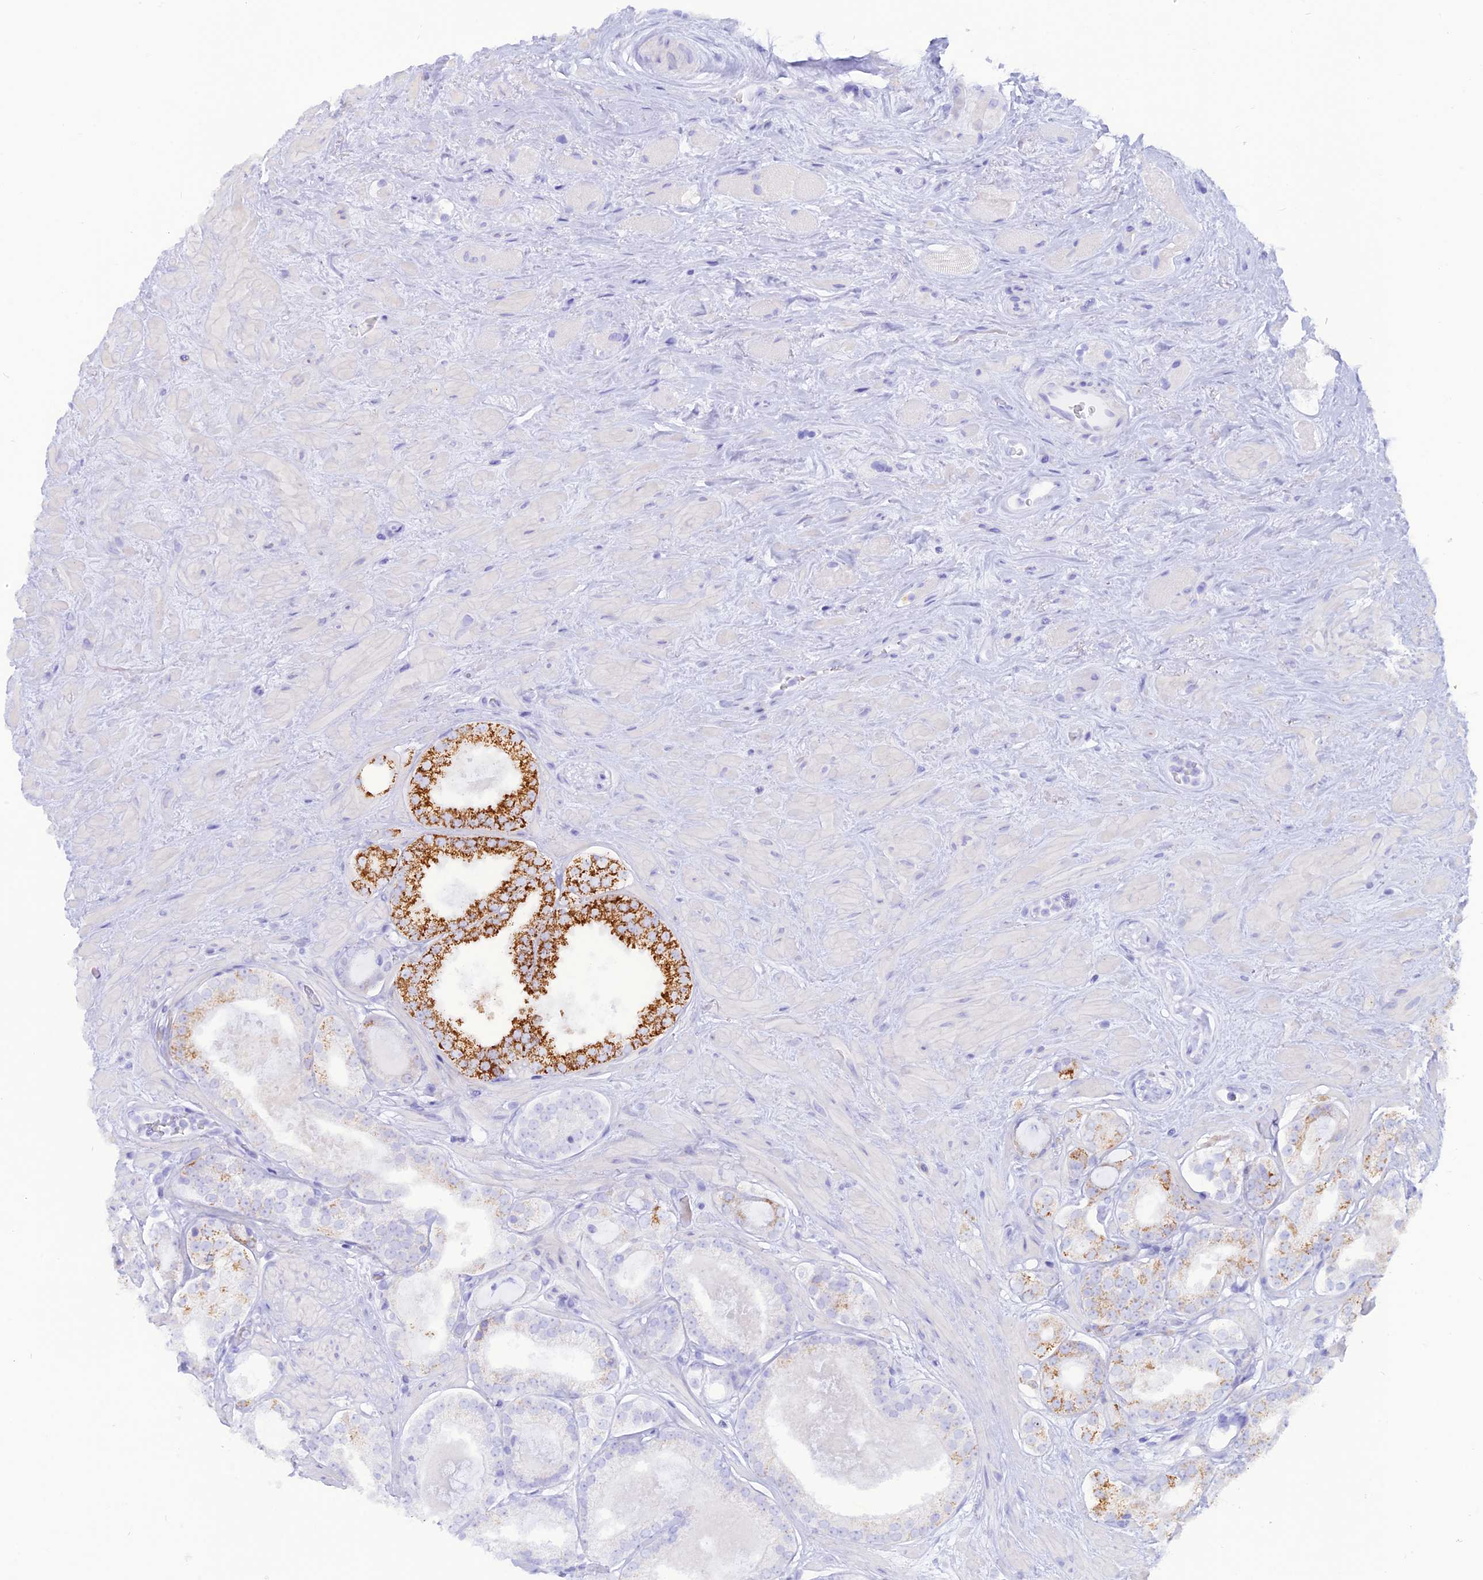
{"staining": {"intensity": "strong", "quantity": "<25%", "location": "cytoplasmic/membranous"}, "tissue": "prostate cancer", "cell_type": "Tumor cells", "image_type": "cancer", "snomed": [{"axis": "morphology", "description": "Adenocarcinoma, High grade"}, {"axis": "topography", "description": "Prostate"}], "caption": "Tumor cells display strong cytoplasmic/membranous expression in approximately <25% of cells in prostate high-grade adenocarcinoma.", "gene": "GLYATL1", "patient": {"sex": "male", "age": 65}}